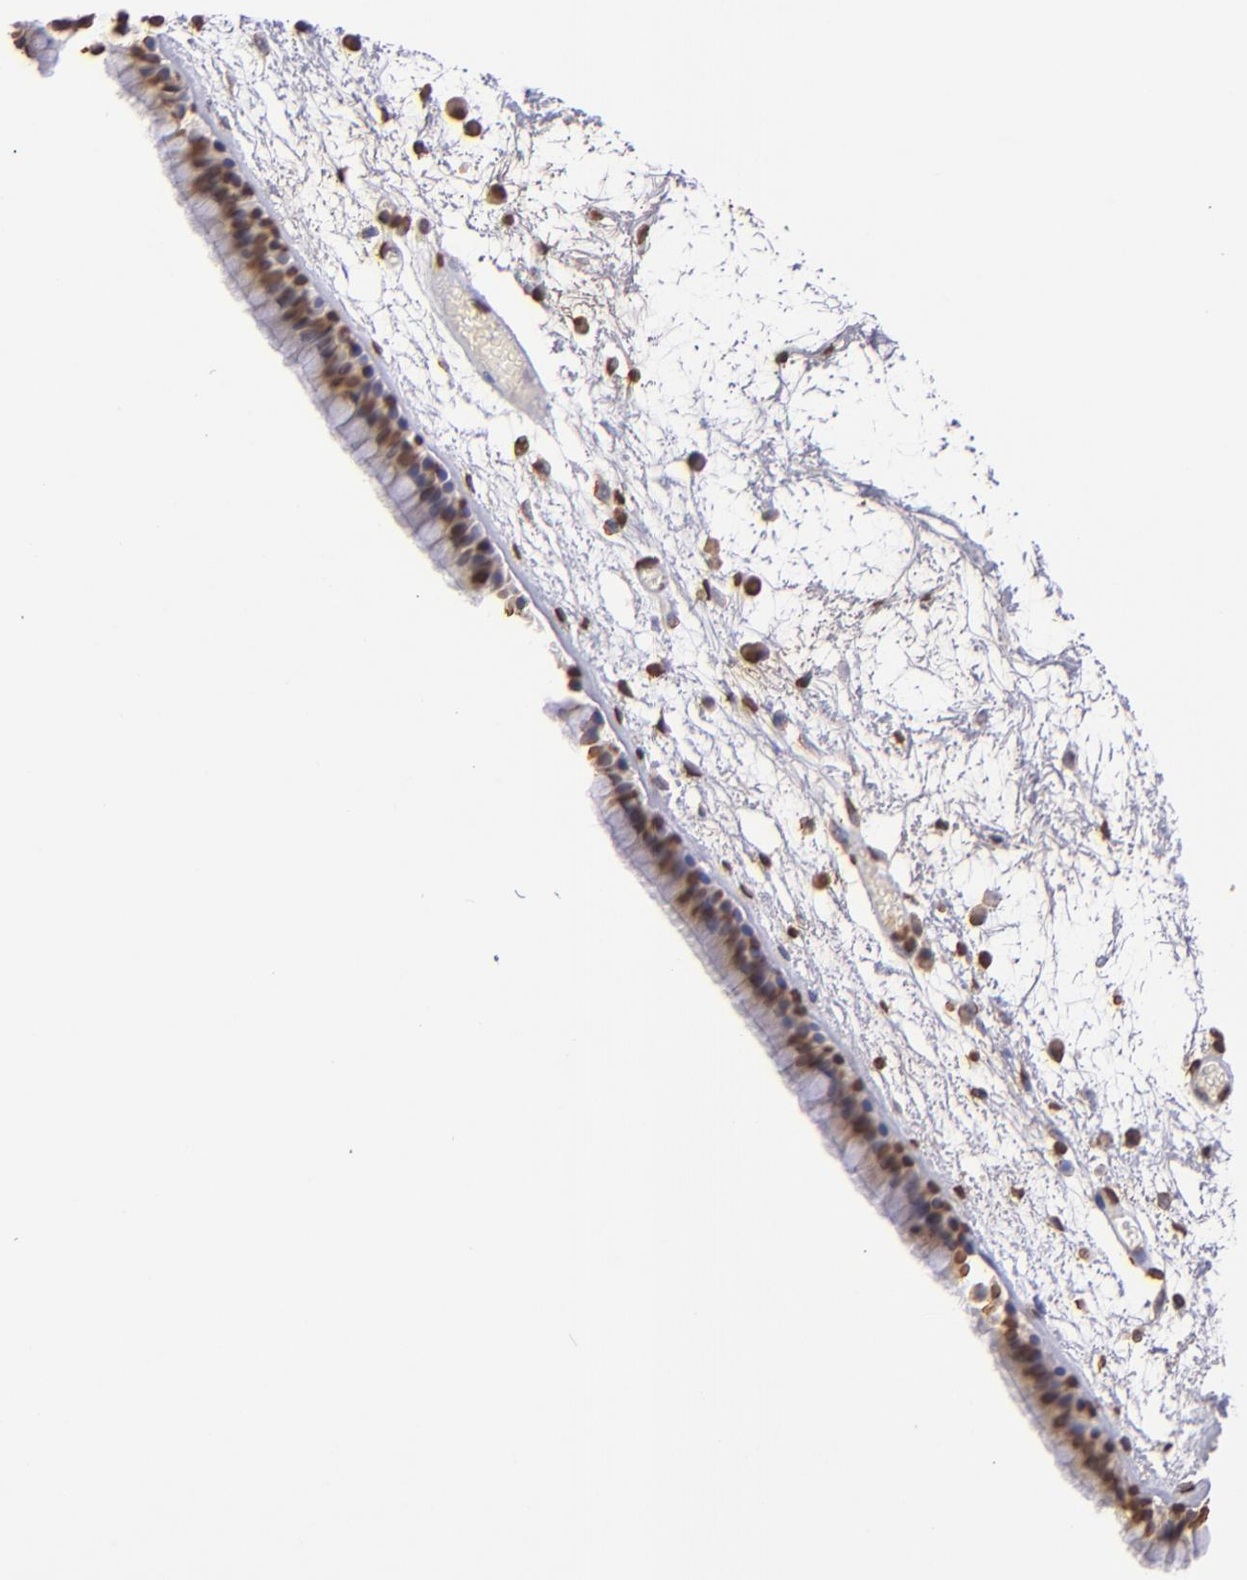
{"staining": {"intensity": "moderate", "quantity": "25%-75%", "location": "nuclear"}, "tissue": "nasopharynx", "cell_type": "Respiratory epithelial cells", "image_type": "normal", "snomed": [{"axis": "morphology", "description": "Normal tissue, NOS"}, {"axis": "morphology", "description": "Inflammation, NOS"}, {"axis": "topography", "description": "Nasopharynx"}], "caption": "DAB (3,3'-diaminobenzidine) immunohistochemical staining of benign nasopharynx reveals moderate nuclear protein staining in approximately 25%-75% of respiratory epithelial cells. The staining is performed using DAB (3,3'-diaminobenzidine) brown chromogen to label protein expression. The nuclei are counter-stained blue using hematoxylin.", "gene": "LBX1", "patient": {"sex": "male", "age": 48}}